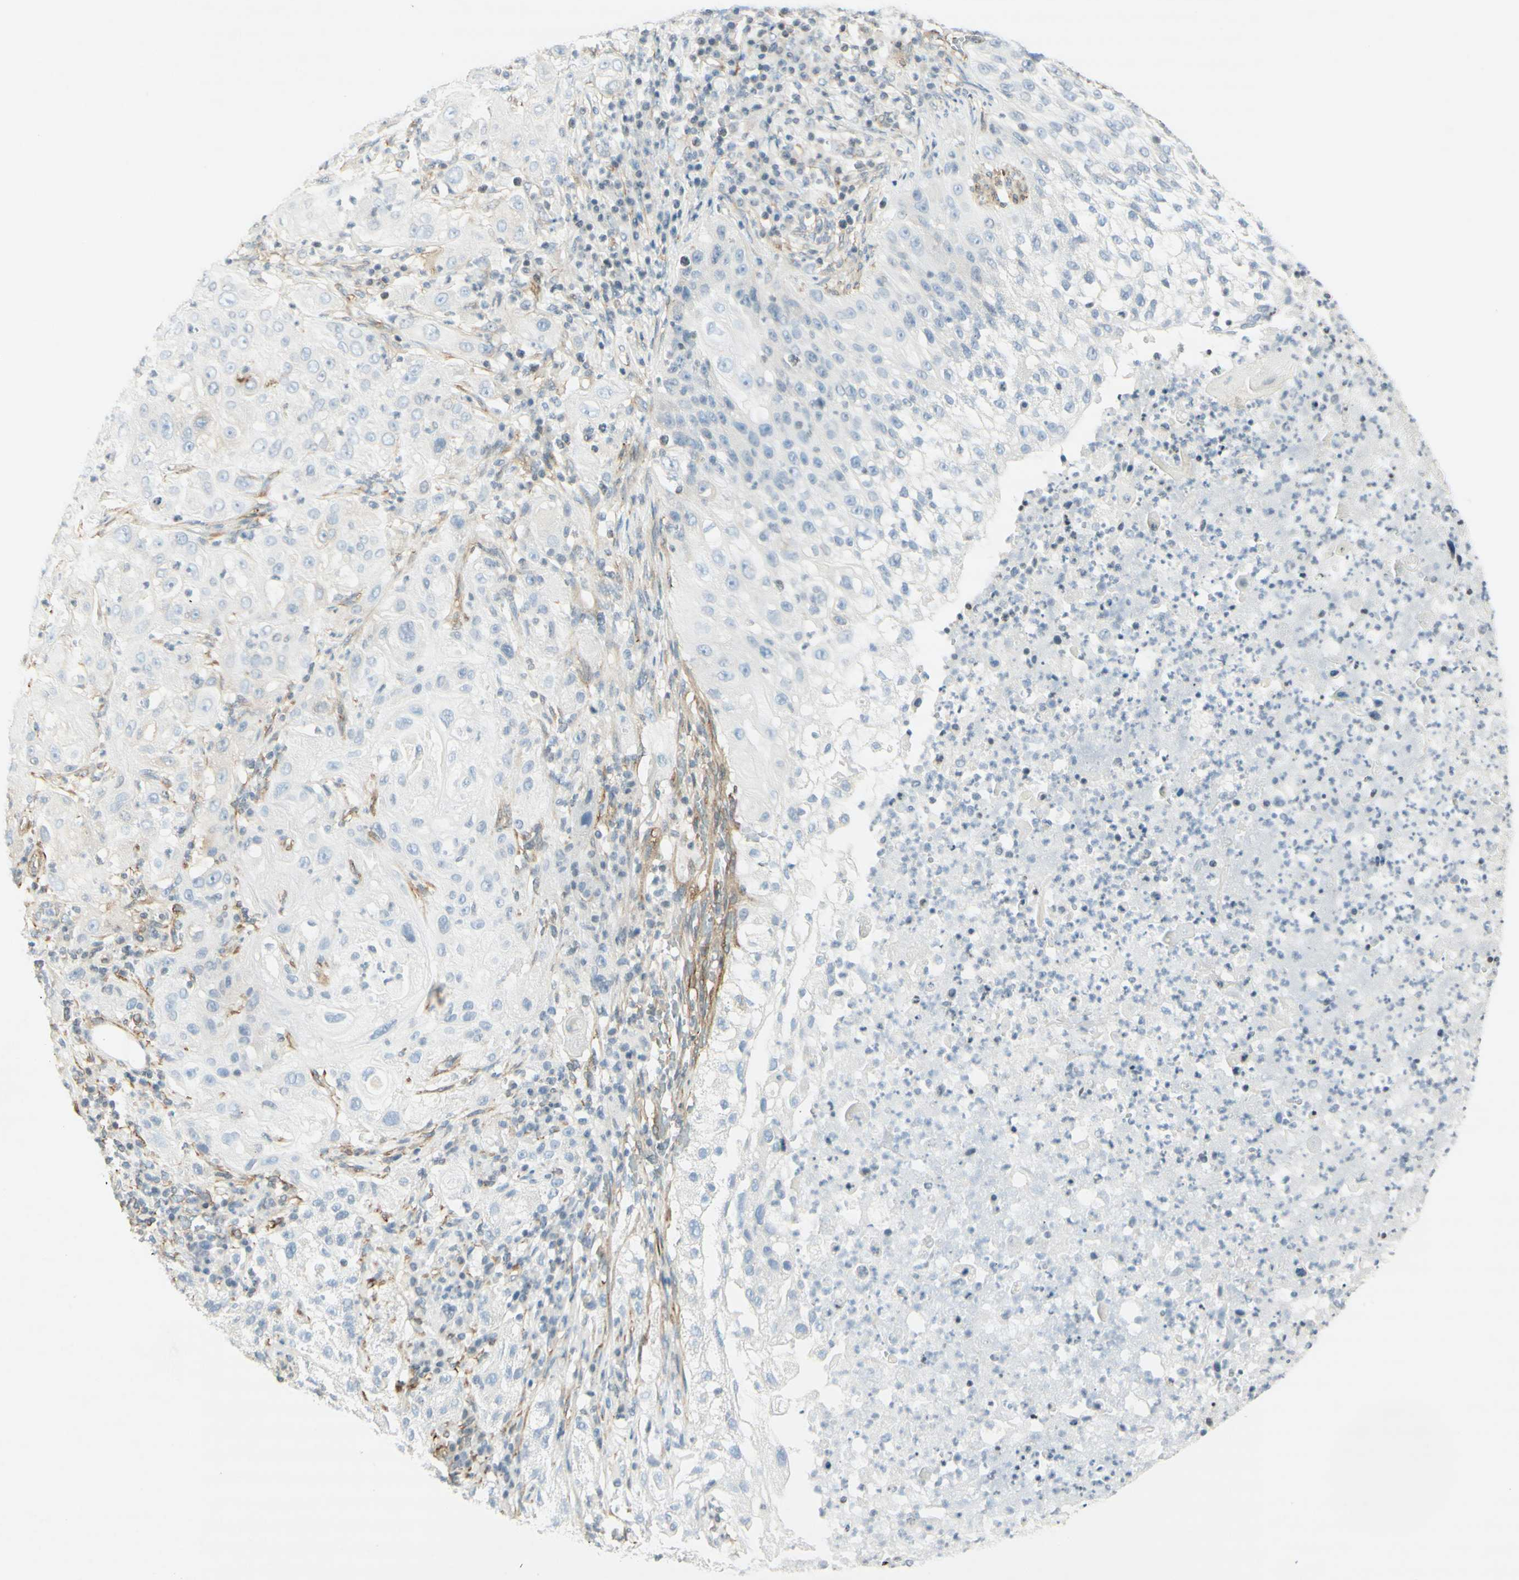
{"staining": {"intensity": "negative", "quantity": "none", "location": "none"}, "tissue": "lung cancer", "cell_type": "Tumor cells", "image_type": "cancer", "snomed": [{"axis": "morphology", "description": "Inflammation, NOS"}, {"axis": "morphology", "description": "Squamous cell carcinoma, NOS"}, {"axis": "topography", "description": "Lymph node"}, {"axis": "topography", "description": "Soft tissue"}, {"axis": "topography", "description": "Lung"}], "caption": "This is a histopathology image of IHC staining of squamous cell carcinoma (lung), which shows no staining in tumor cells. (DAB (3,3'-diaminobenzidine) IHC with hematoxylin counter stain).", "gene": "MAP1B", "patient": {"sex": "male", "age": 66}}